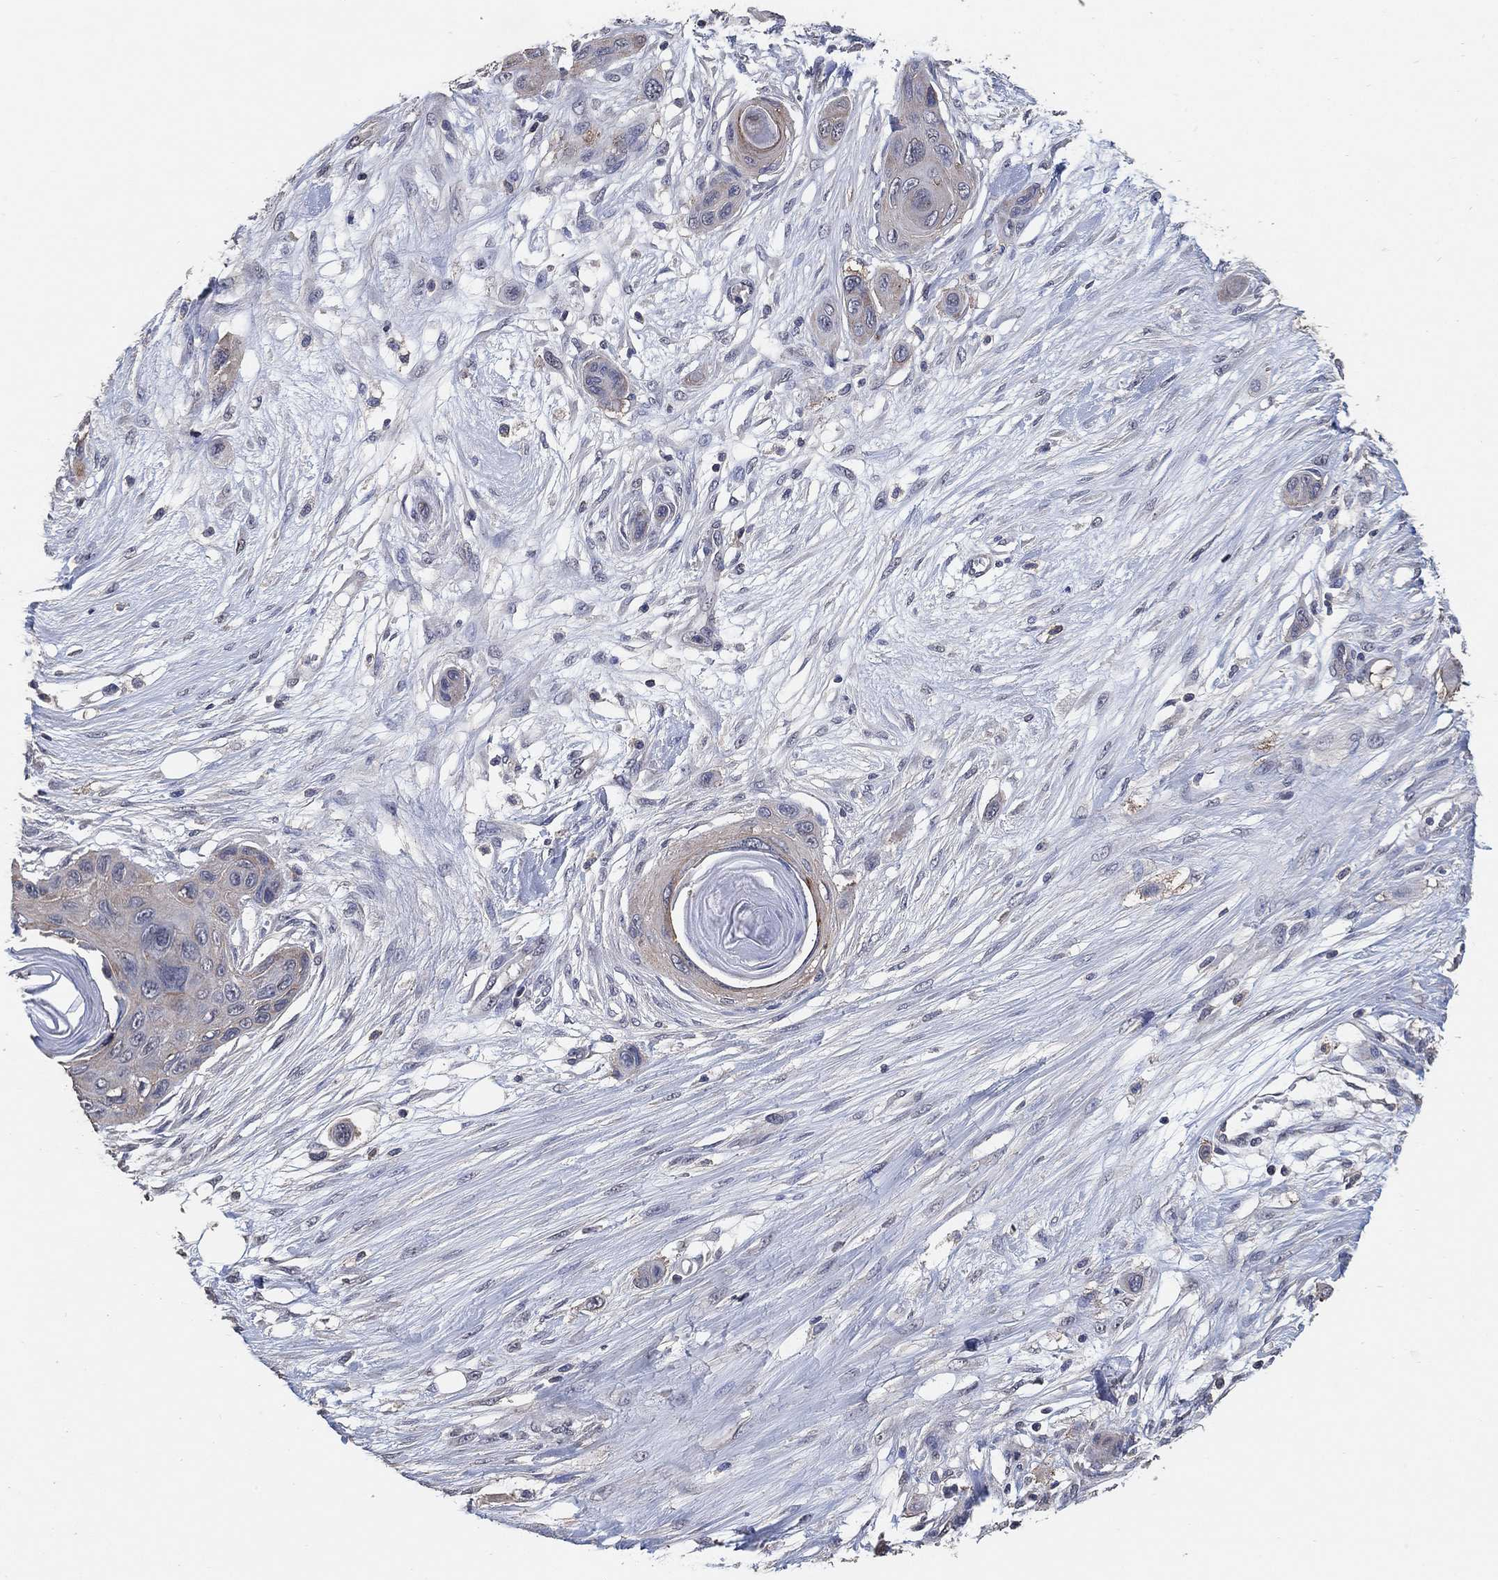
{"staining": {"intensity": "negative", "quantity": "none", "location": "none"}, "tissue": "skin cancer", "cell_type": "Tumor cells", "image_type": "cancer", "snomed": [{"axis": "morphology", "description": "Squamous cell carcinoma, NOS"}, {"axis": "topography", "description": "Skin"}], "caption": "High magnification brightfield microscopy of skin cancer (squamous cell carcinoma) stained with DAB (brown) and counterstained with hematoxylin (blue): tumor cells show no significant positivity.", "gene": "KLK5", "patient": {"sex": "male", "age": 79}}